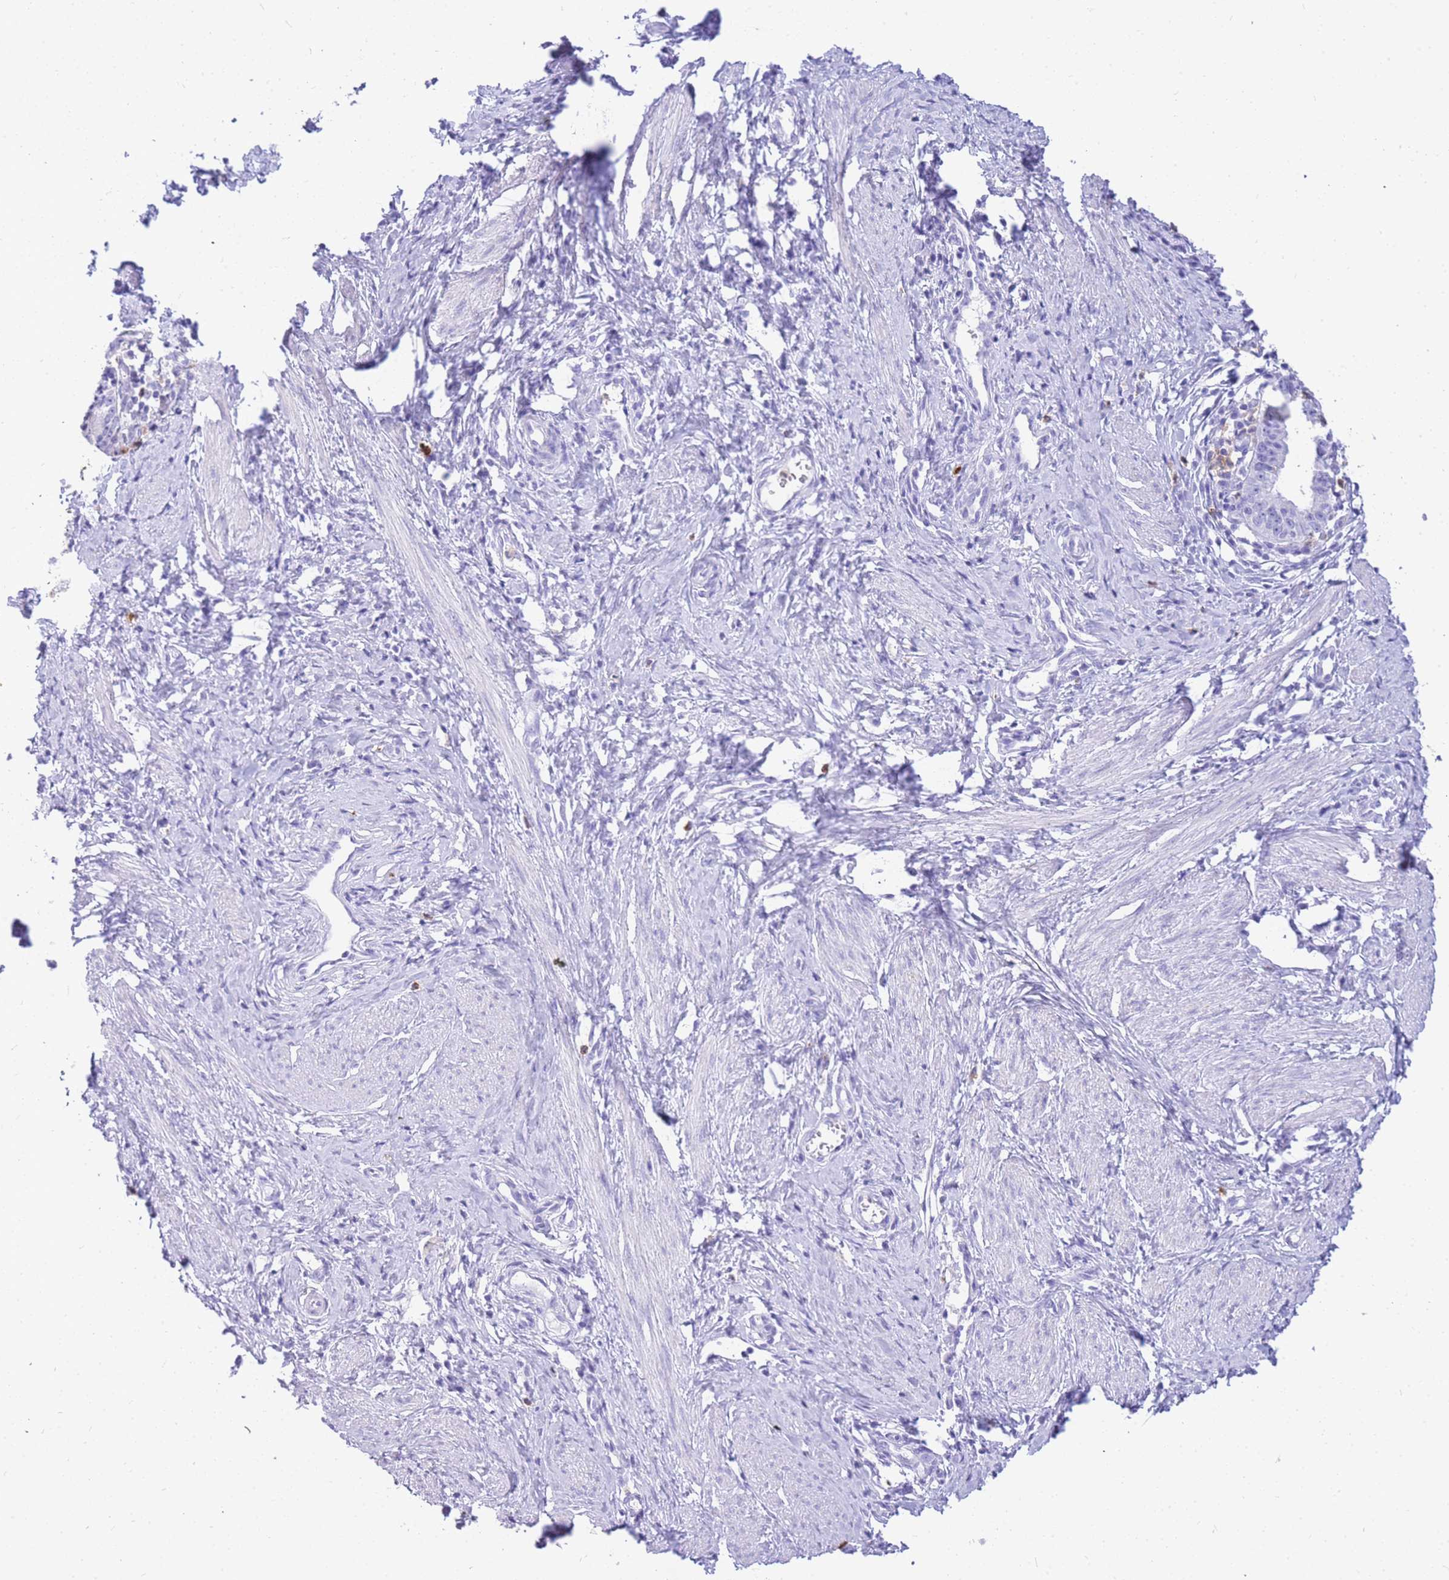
{"staining": {"intensity": "negative", "quantity": "none", "location": "none"}, "tissue": "cervical cancer", "cell_type": "Tumor cells", "image_type": "cancer", "snomed": [{"axis": "morphology", "description": "Adenocarcinoma, NOS"}, {"axis": "topography", "description": "Cervix"}], "caption": "Protein analysis of cervical cancer (adenocarcinoma) shows no significant expression in tumor cells.", "gene": "HERC1", "patient": {"sex": "female", "age": 36}}